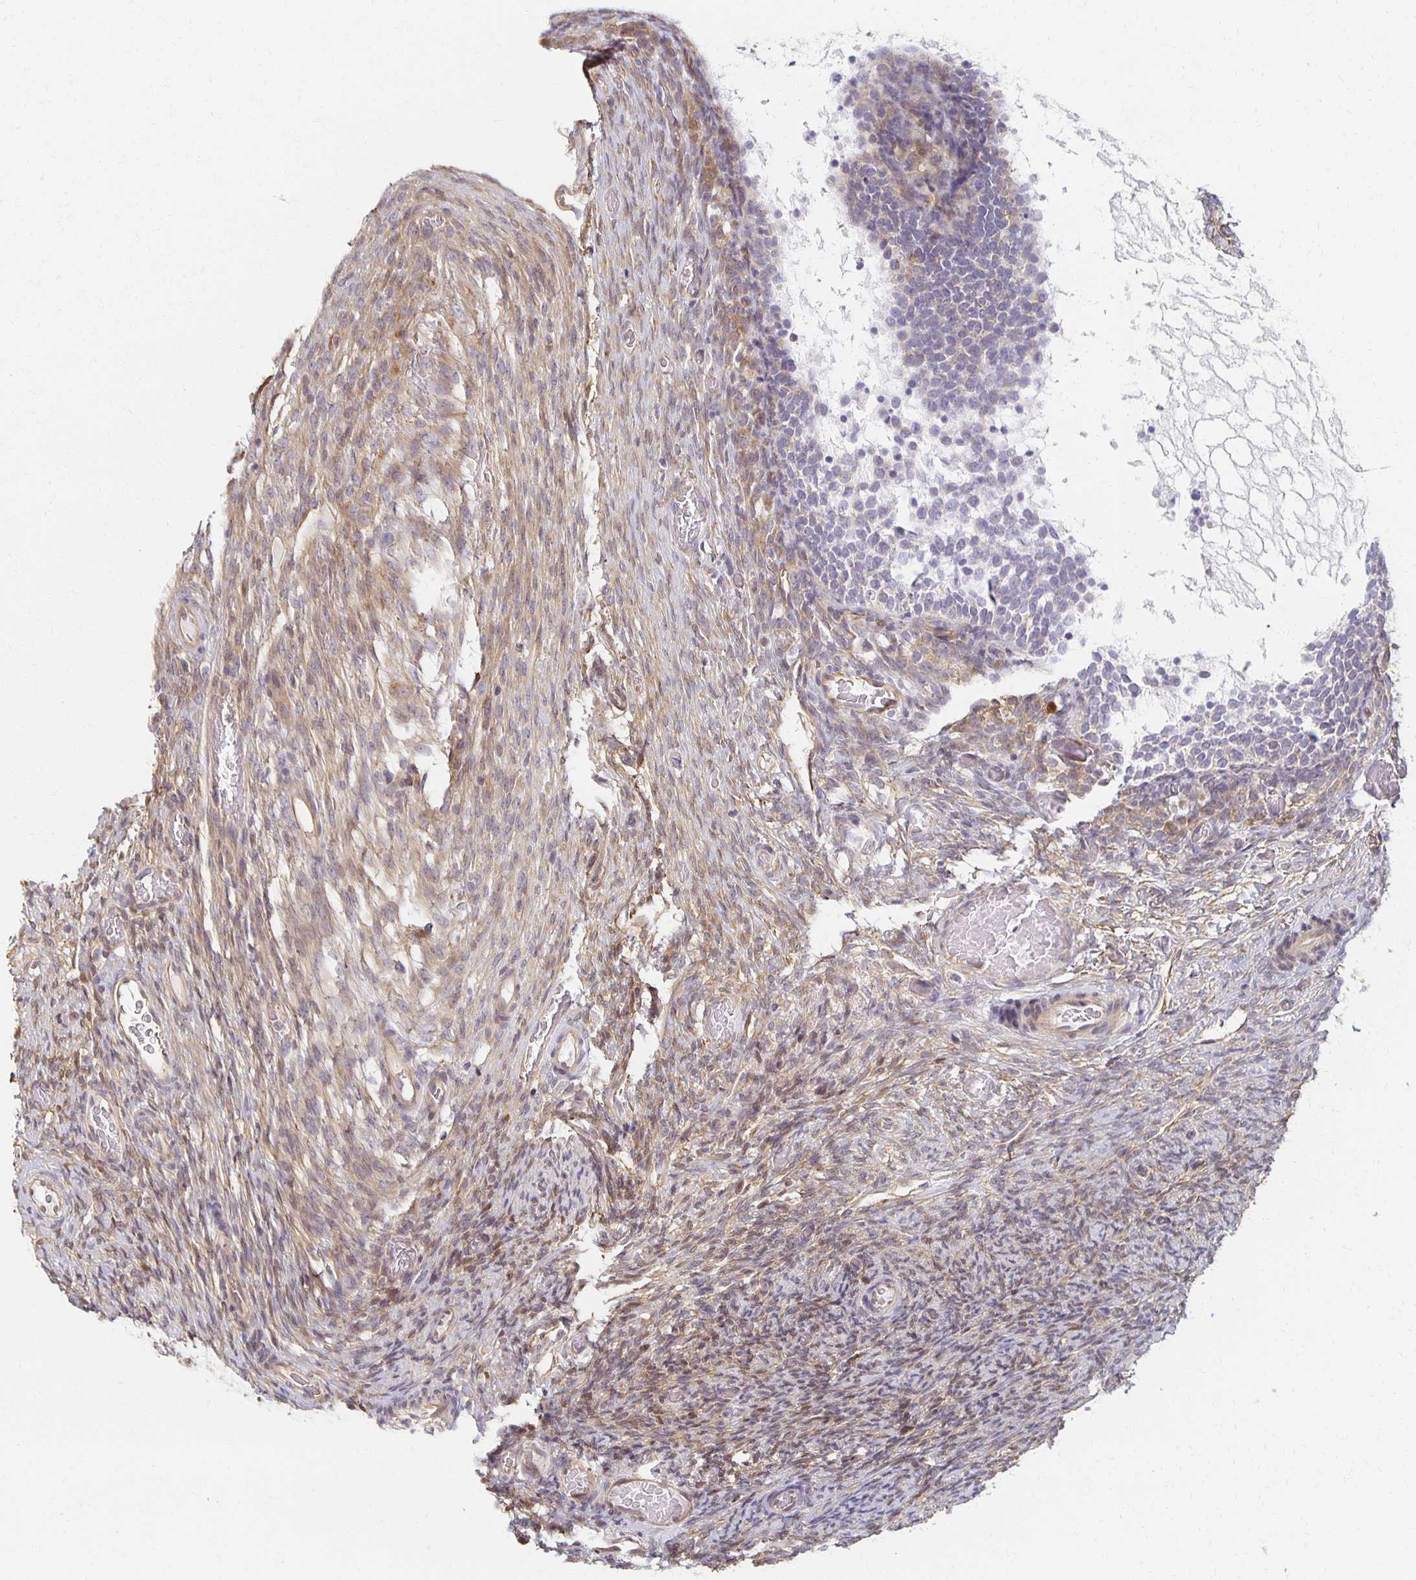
{"staining": {"intensity": "moderate", "quantity": ">75%", "location": "cytoplasmic/membranous"}, "tissue": "ovary", "cell_type": "Follicle cells", "image_type": "normal", "snomed": [{"axis": "morphology", "description": "Normal tissue, NOS"}, {"axis": "topography", "description": "Ovary"}], "caption": "Approximately >75% of follicle cells in unremarkable ovary demonstrate moderate cytoplasmic/membranous protein staining as visualized by brown immunohistochemical staining.", "gene": "SORL1", "patient": {"sex": "female", "age": 34}}